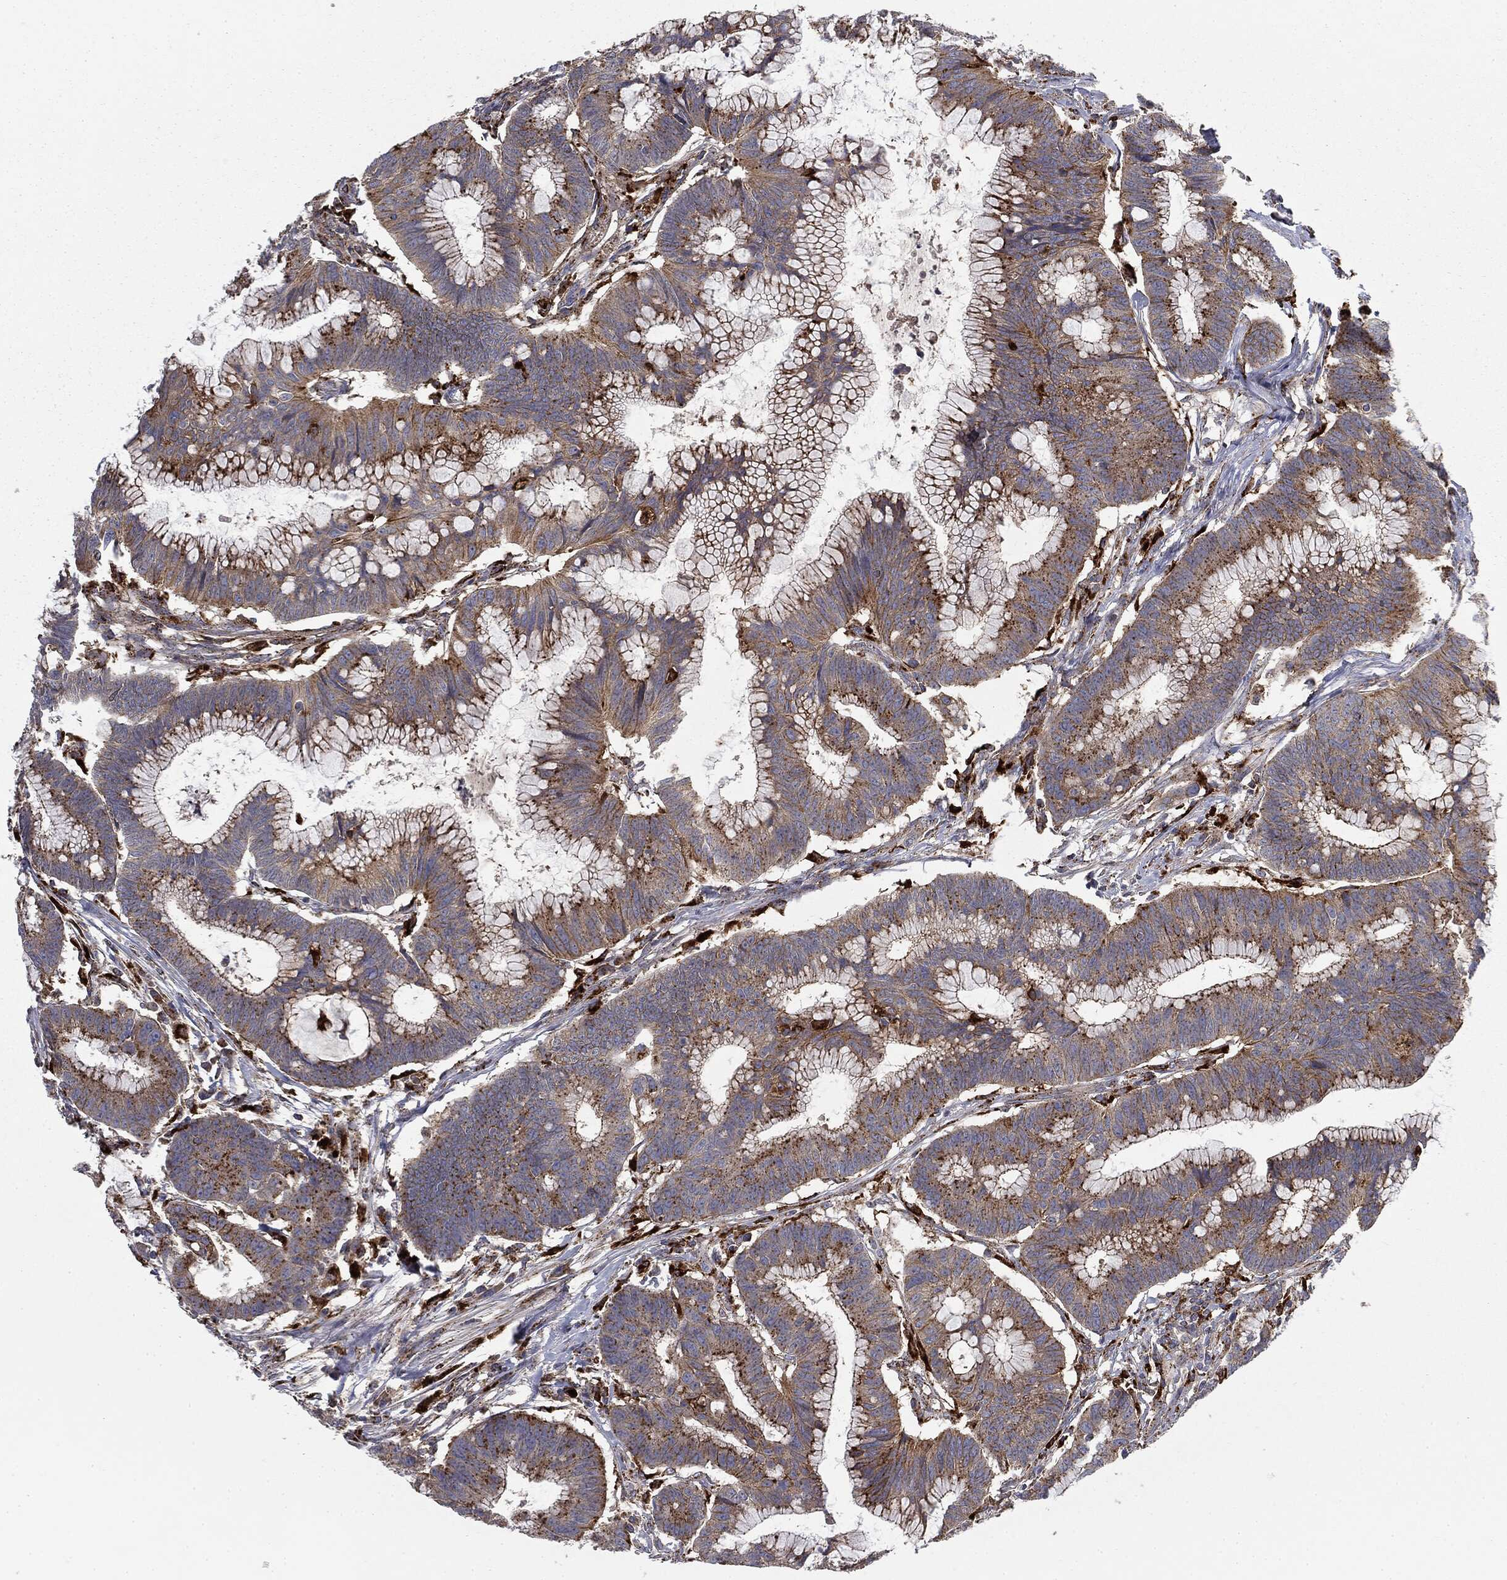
{"staining": {"intensity": "strong", "quantity": "<25%", "location": "cytoplasmic/membranous"}, "tissue": "colorectal cancer", "cell_type": "Tumor cells", "image_type": "cancer", "snomed": [{"axis": "morphology", "description": "Adenocarcinoma, NOS"}, {"axis": "topography", "description": "Colon"}], "caption": "Immunohistochemical staining of human colorectal cancer reveals medium levels of strong cytoplasmic/membranous protein expression in approximately <25% of tumor cells. (Stains: DAB in brown, nuclei in blue, Microscopy: brightfield microscopy at high magnification).", "gene": "CTSA", "patient": {"sex": "female", "age": 78}}